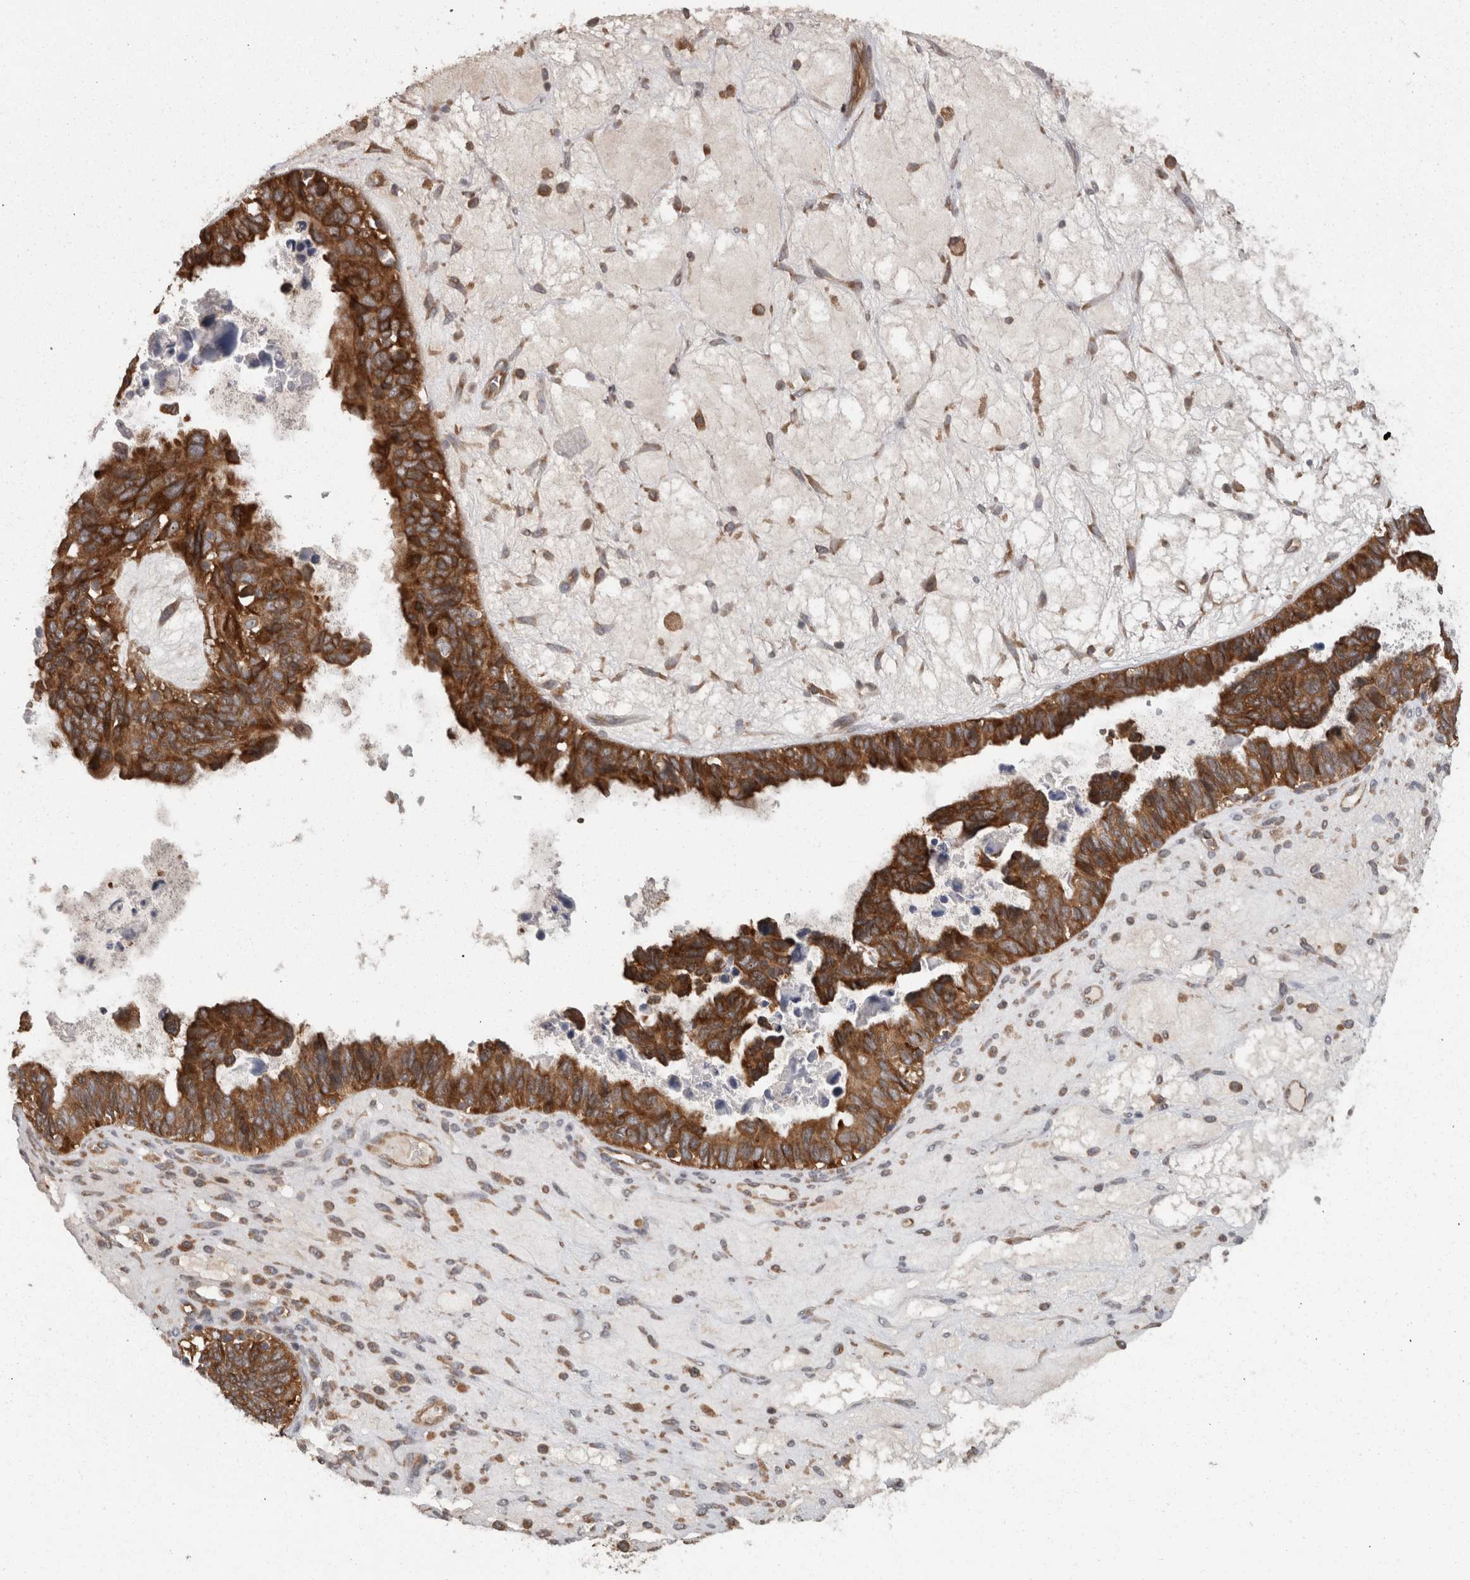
{"staining": {"intensity": "strong", "quantity": ">75%", "location": "cytoplasmic/membranous"}, "tissue": "ovarian cancer", "cell_type": "Tumor cells", "image_type": "cancer", "snomed": [{"axis": "morphology", "description": "Cystadenocarcinoma, serous, NOS"}, {"axis": "topography", "description": "Ovary"}], "caption": "Ovarian cancer stained with DAB (3,3'-diaminobenzidine) immunohistochemistry (IHC) displays high levels of strong cytoplasmic/membranous staining in about >75% of tumor cells.", "gene": "SMCR8", "patient": {"sex": "female", "age": 79}}